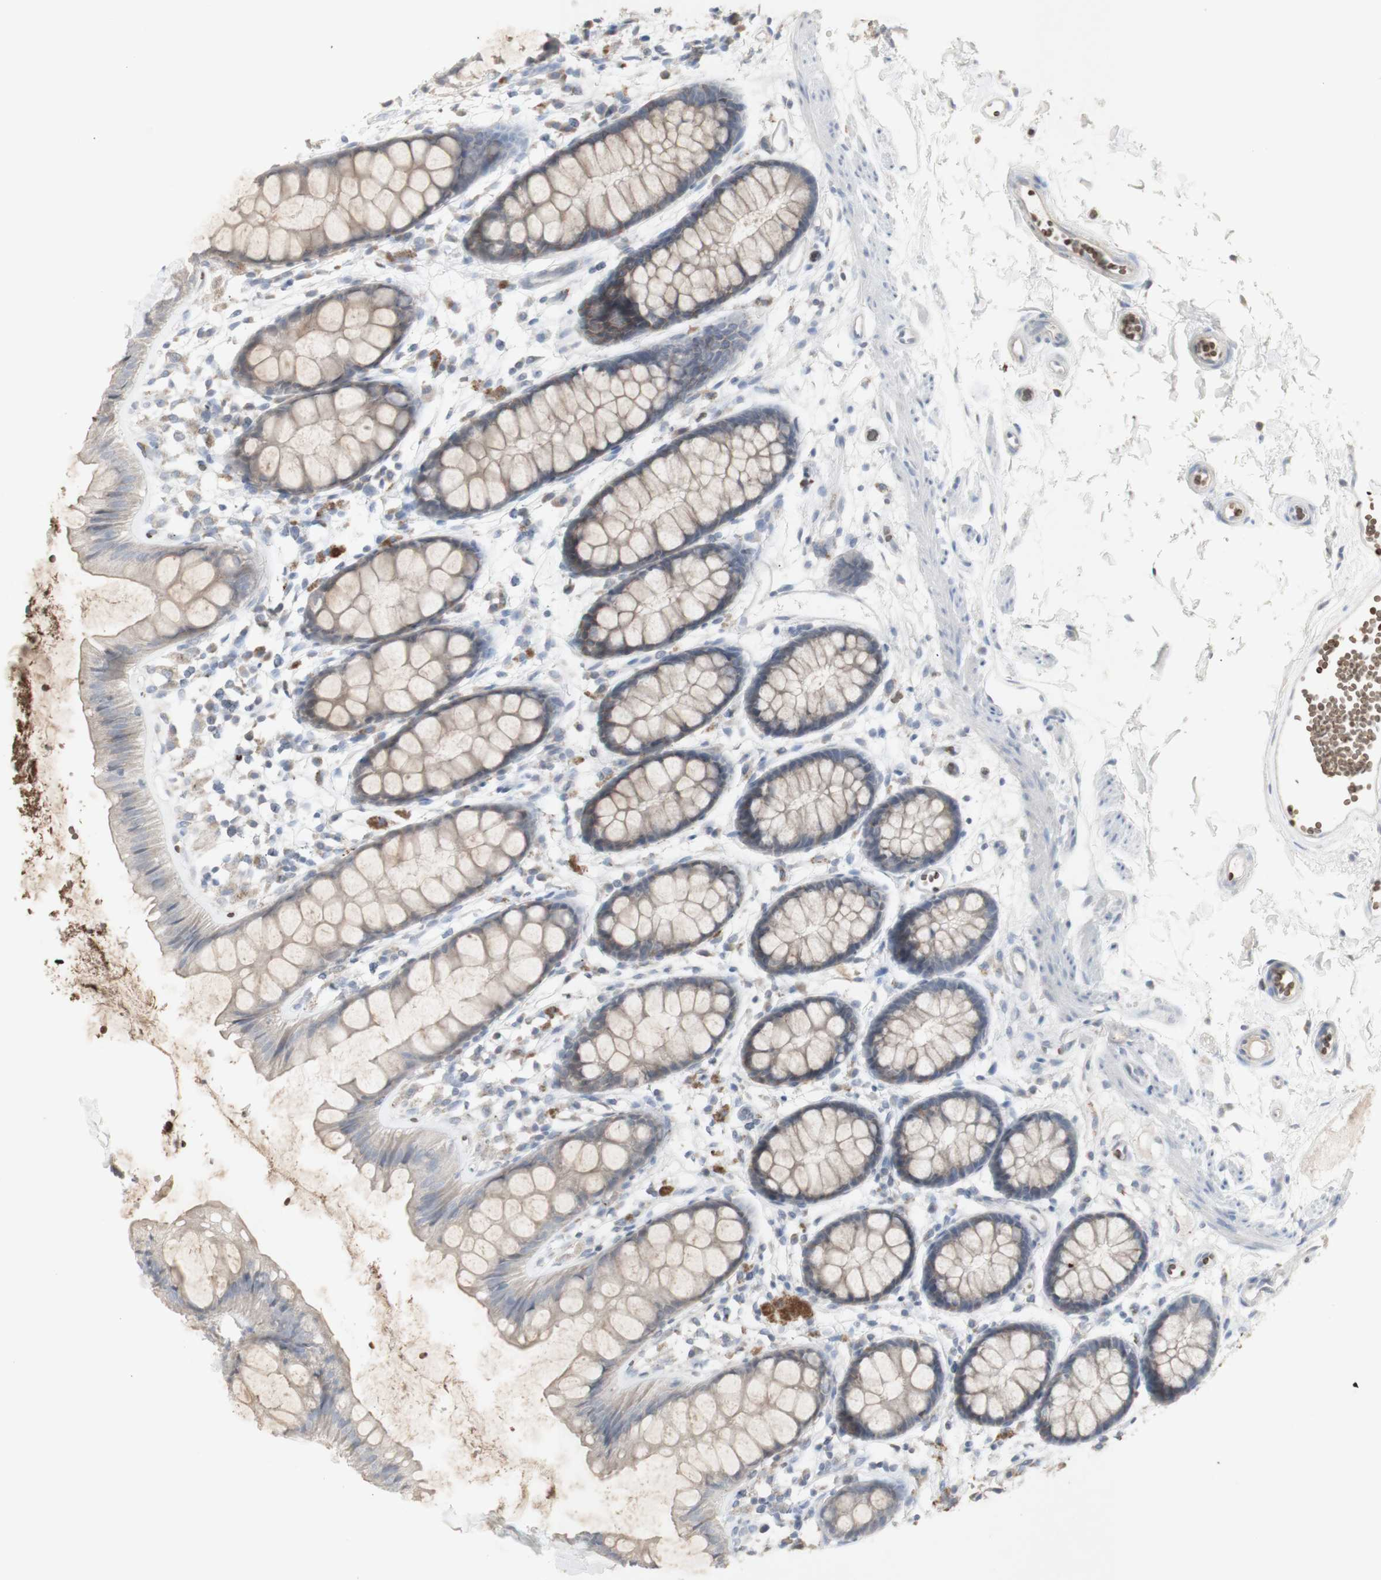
{"staining": {"intensity": "weak", "quantity": ">75%", "location": "cytoplasmic/membranous"}, "tissue": "rectum", "cell_type": "Glandular cells", "image_type": "normal", "snomed": [{"axis": "morphology", "description": "Normal tissue, NOS"}, {"axis": "topography", "description": "Rectum"}], "caption": "Immunohistochemistry of normal human rectum reveals low levels of weak cytoplasmic/membranous positivity in about >75% of glandular cells.", "gene": "INS", "patient": {"sex": "female", "age": 66}}